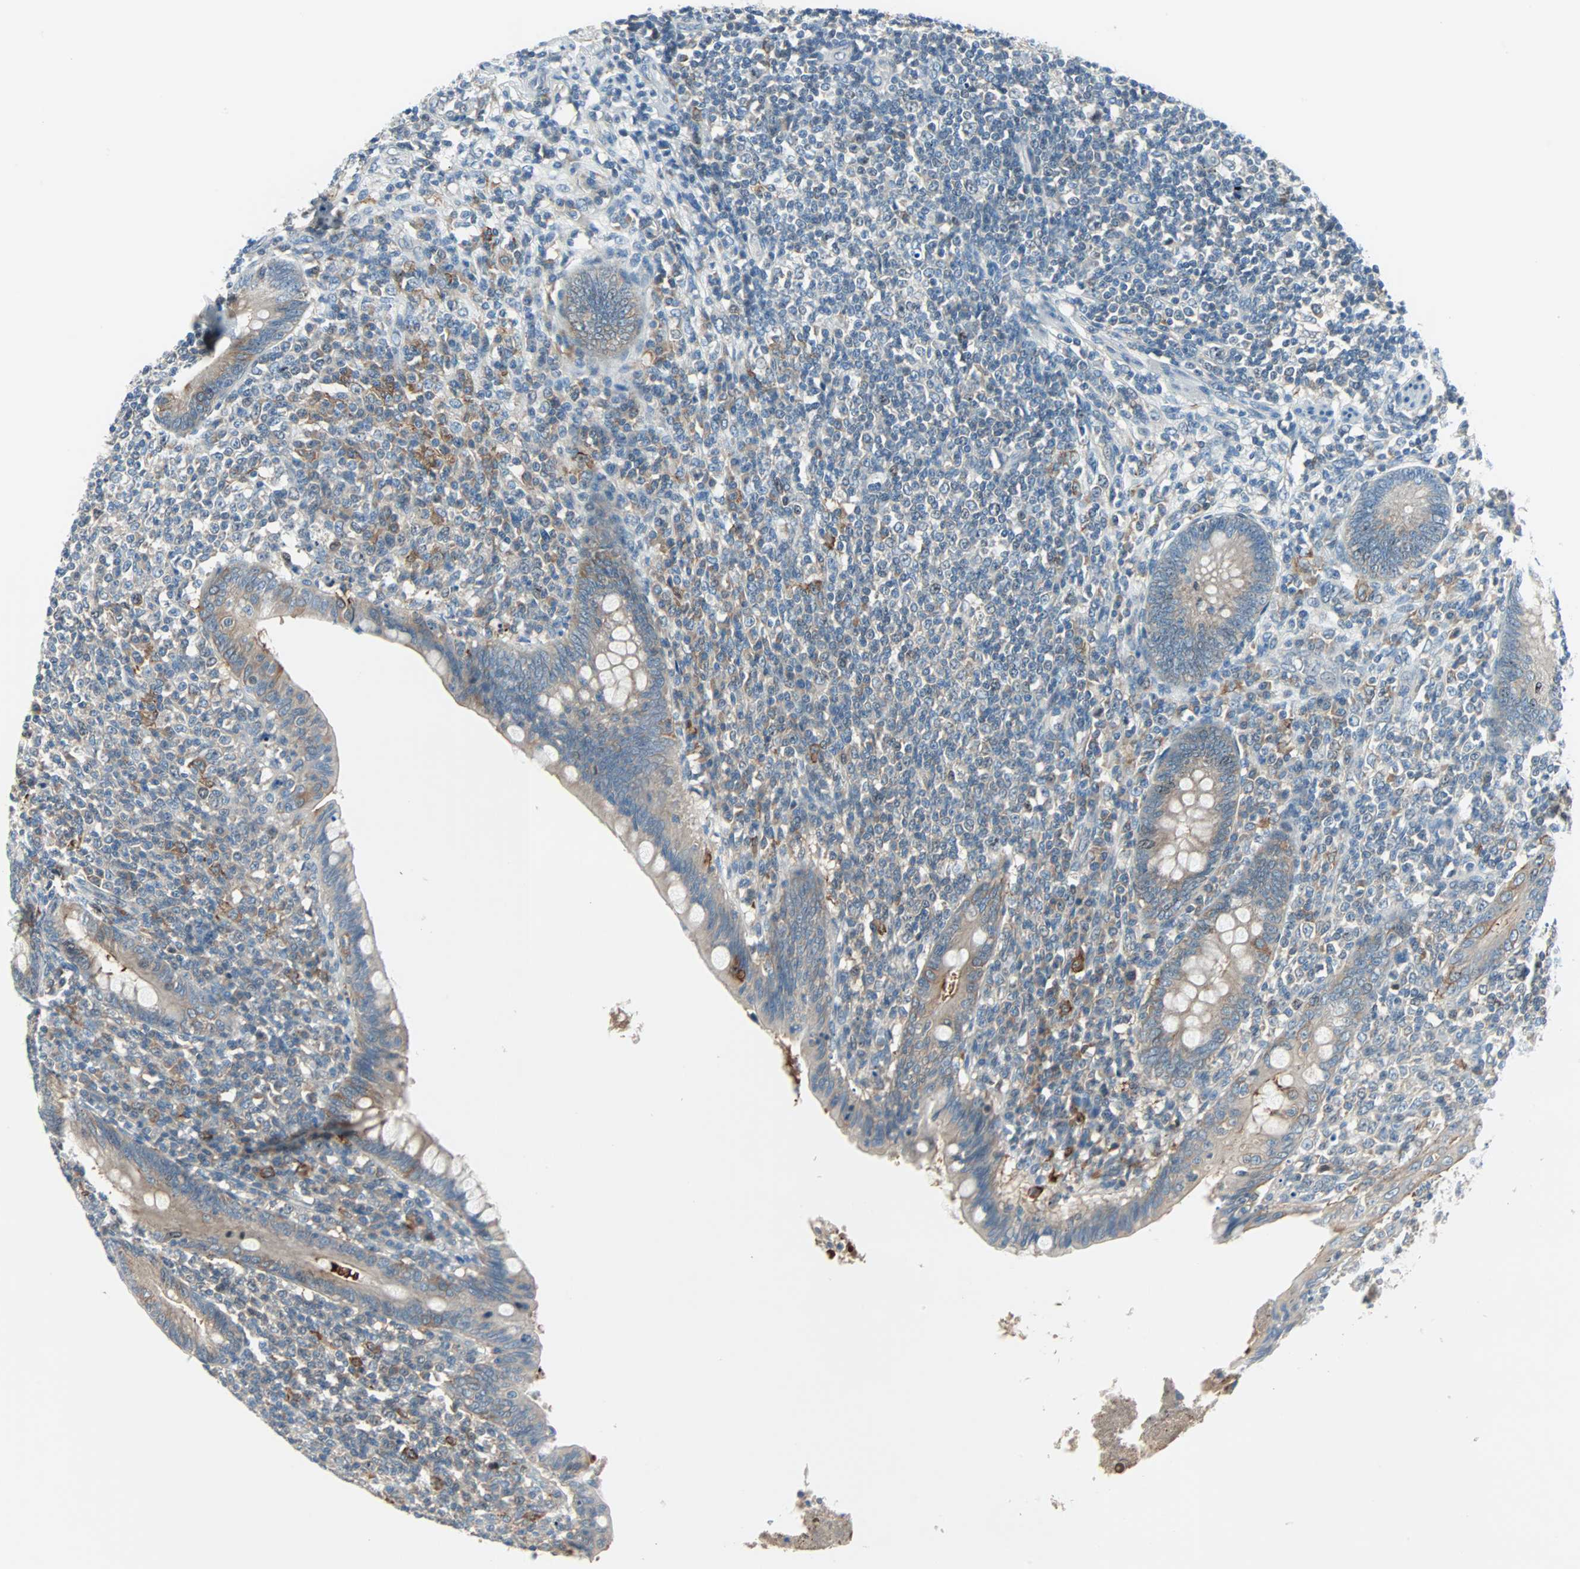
{"staining": {"intensity": "weak", "quantity": ">75%", "location": "cytoplasmic/membranous"}, "tissue": "appendix", "cell_type": "Glandular cells", "image_type": "normal", "snomed": [{"axis": "morphology", "description": "Normal tissue, NOS"}, {"axis": "topography", "description": "Appendix"}], "caption": "The histopathology image displays immunohistochemical staining of normal appendix. There is weak cytoplasmic/membranous expression is present in about >75% of glandular cells. The protein is shown in brown color, while the nuclei are stained blue.", "gene": "SMIM8", "patient": {"sex": "female", "age": 66}}